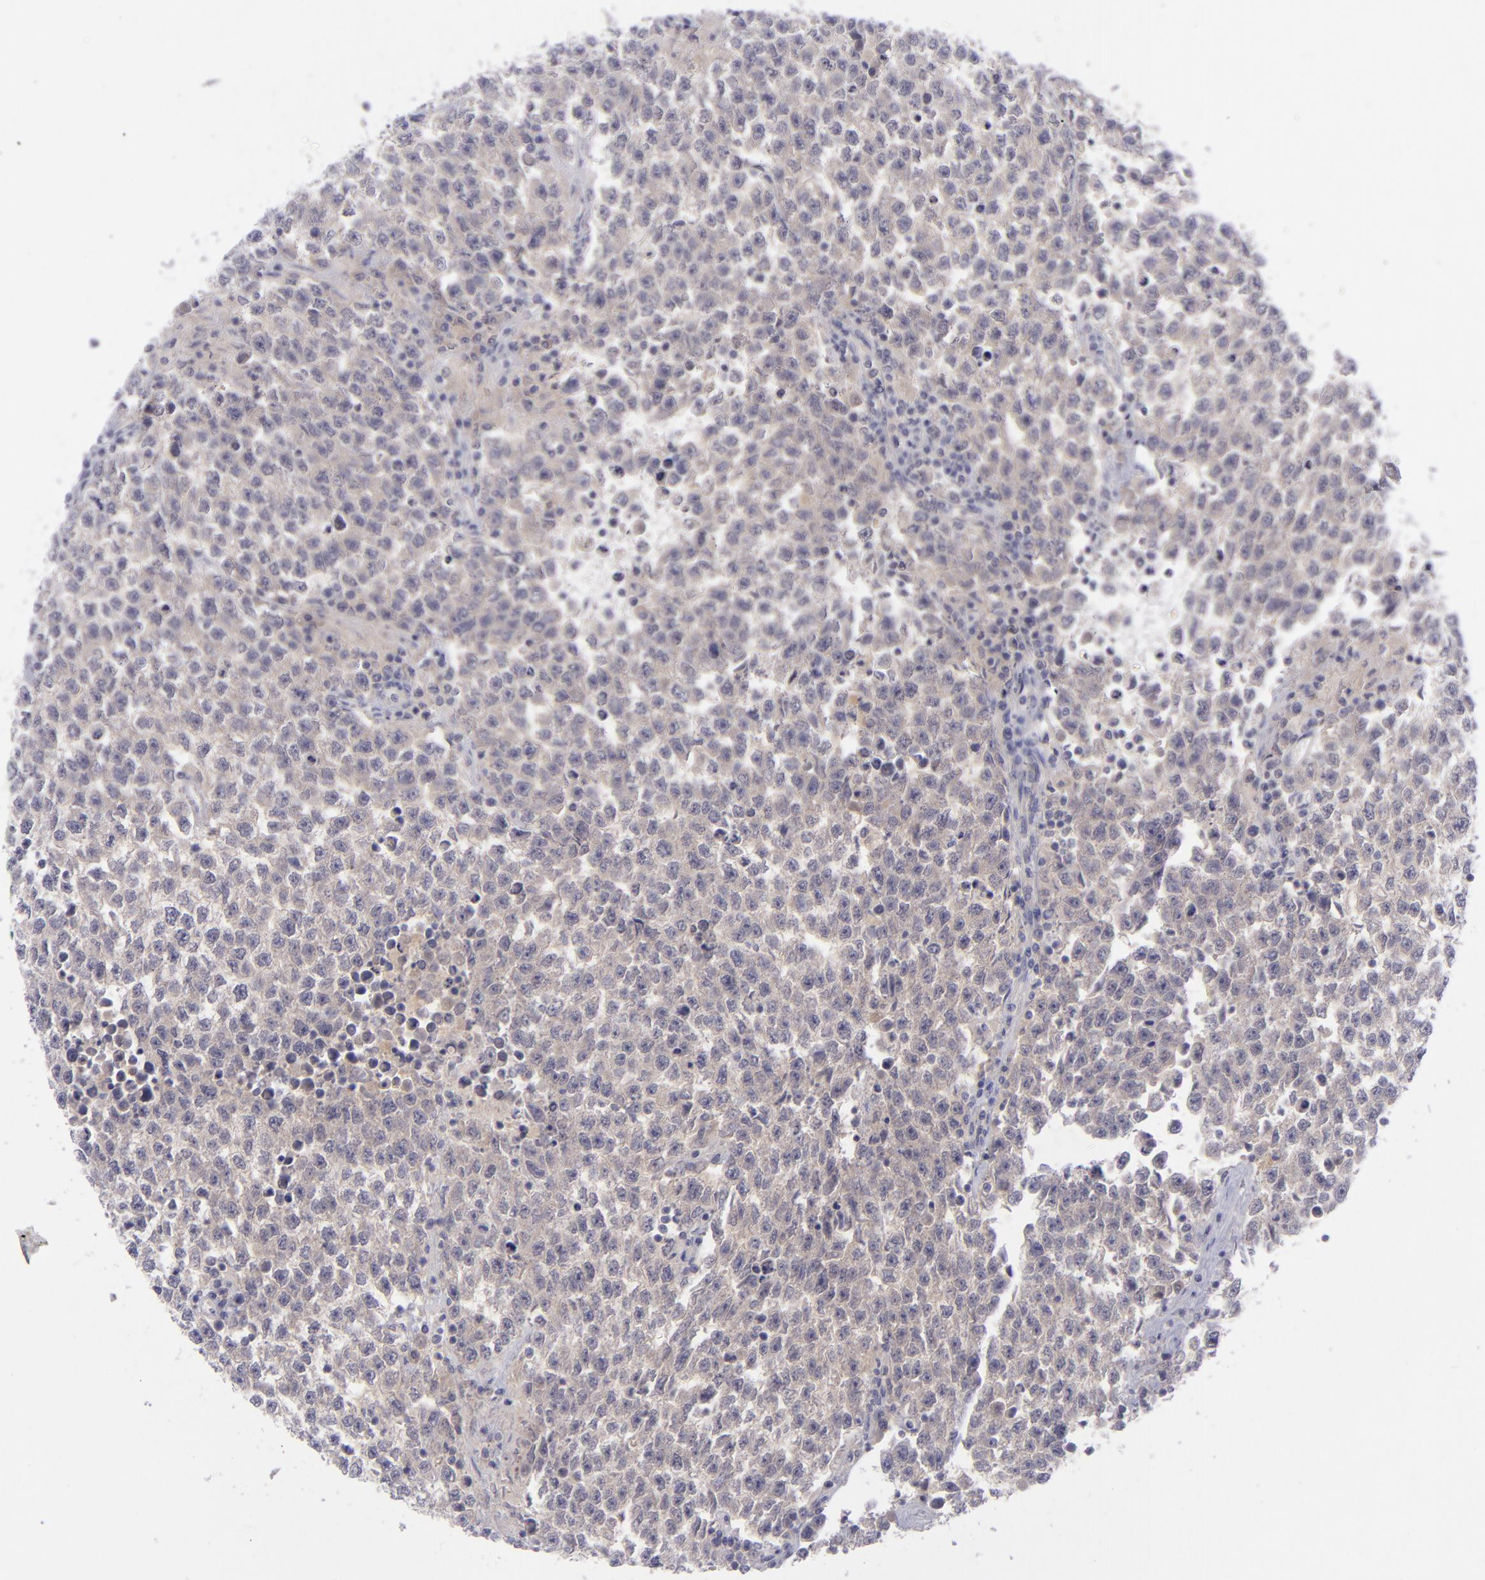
{"staining": {"intensity": "weak", "quantity": "25%-75%", "location": "cytoplasmic/membranous"}, "tissue": "testis cancer", "cell_type": "Tumor cells", "image_type": "cancer", "snomed": [{"axis": "morphology", "description": "Seminoma, NOS"}, {"axis": "topography", "description": "Testis"}], "caption": "Approximately 25%-75% of tumor cells in human testis cancer (seminoma) display weak cytoplasmic/membranous protein positivity as visualized by brown immunohistochemical staining.", "gene": "EVPL", "patient": {"sex": "male", "age": 36}}